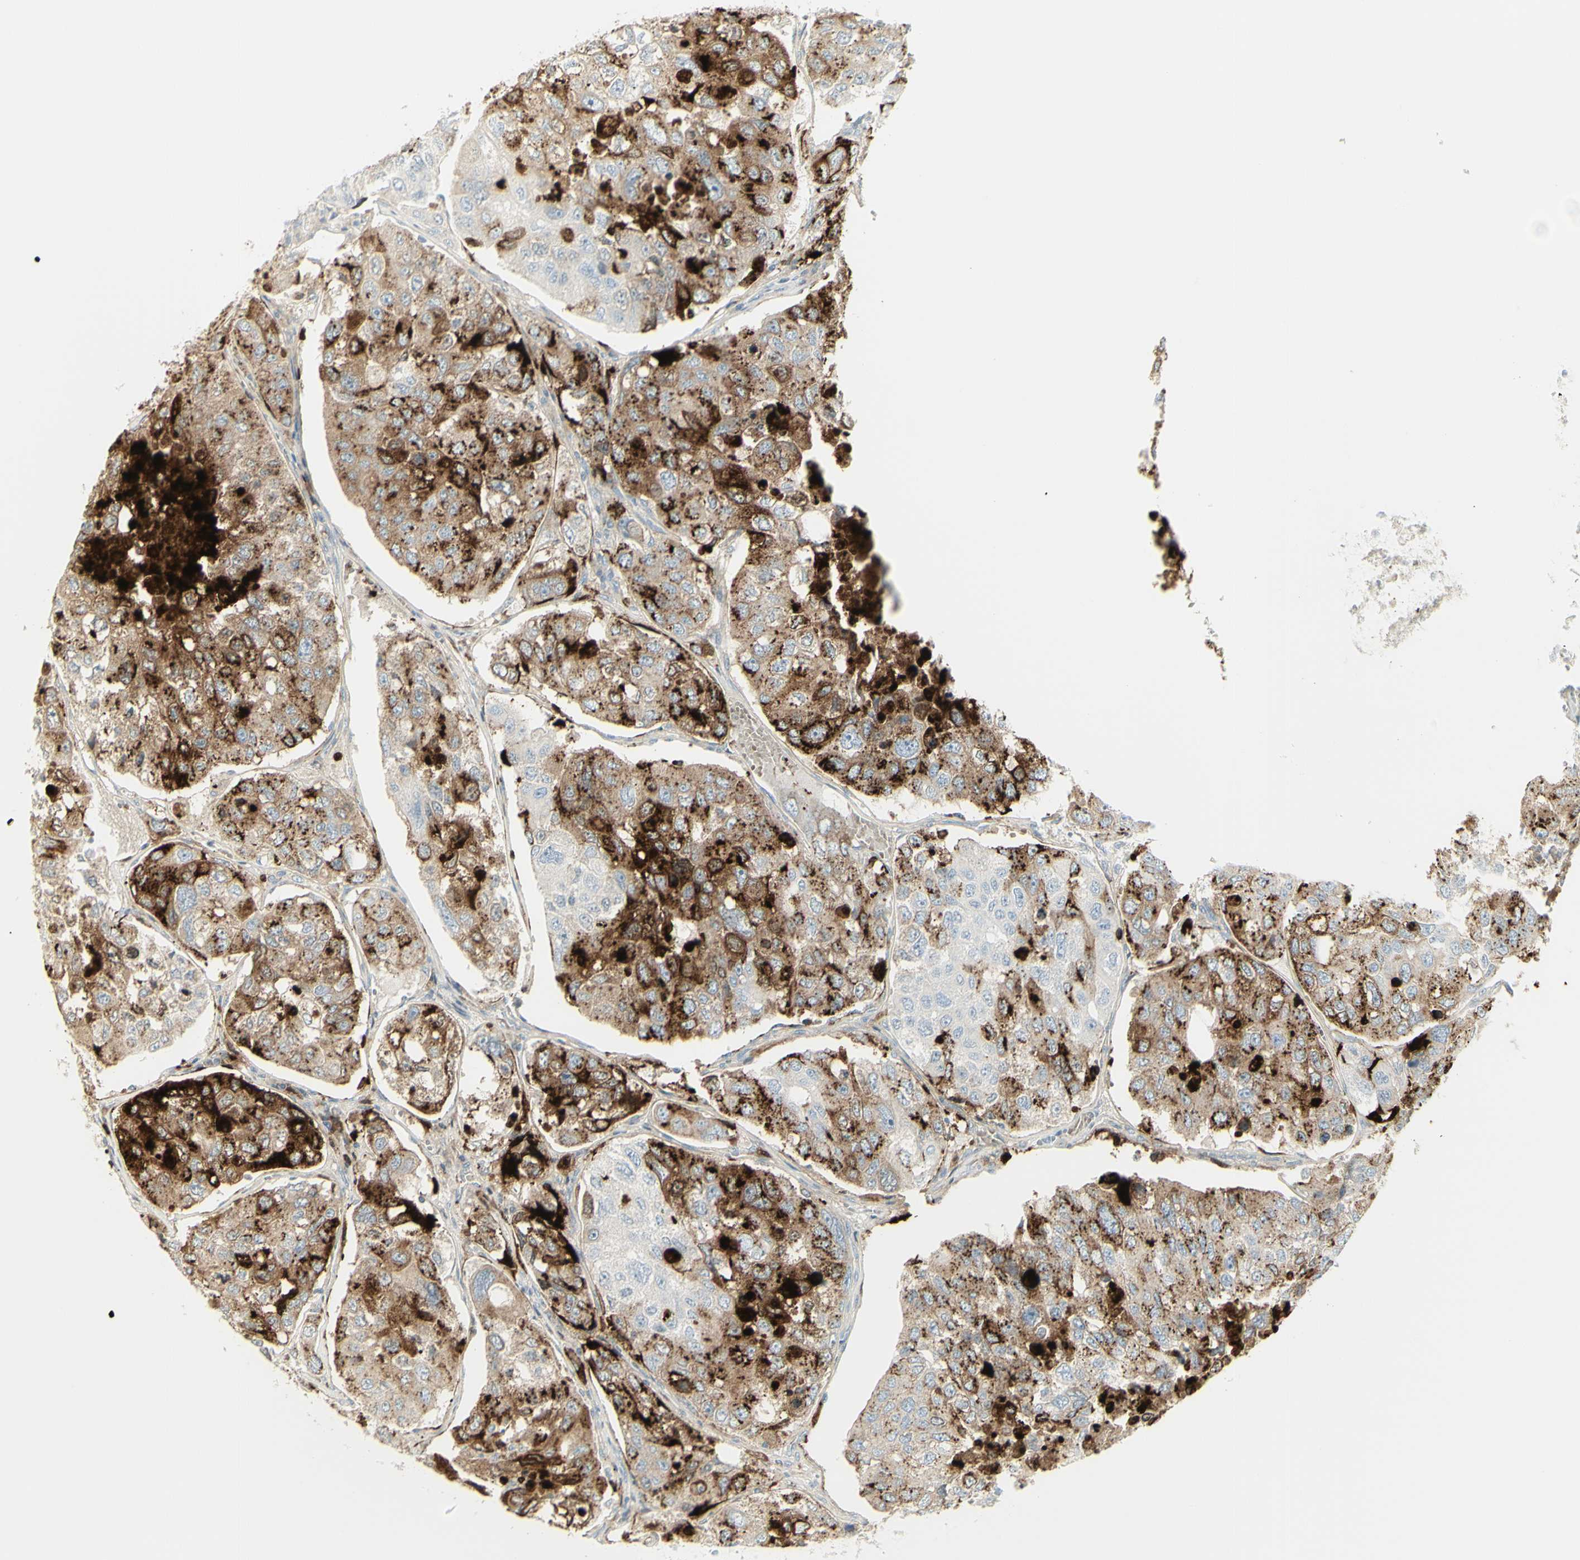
{"staining": {"intensity": "strong", "quantity": "25%-75%", "location": "cytoplasmic/membranous"}, "tissue": "urothelial cancer", "cell_type": "Tumor cells", "image_type": "cancer", "snomed": [{"axis": "morphology", "description": "Urothelial carcinoma, High grade"}, {"axis": "topography", "description": "Lymph node"}, {"axis": "topography", "description": "Urinary bladder"}], "caption": "Immunohistochemical staining of human urothelial carcinoma (high-grade) reveals high levels of strong cytoplasmic/membranous protein staining in about 25%-75% of tumor cells.", "gene": "MDK", "patient": {"sex": "male", "age": 51}}